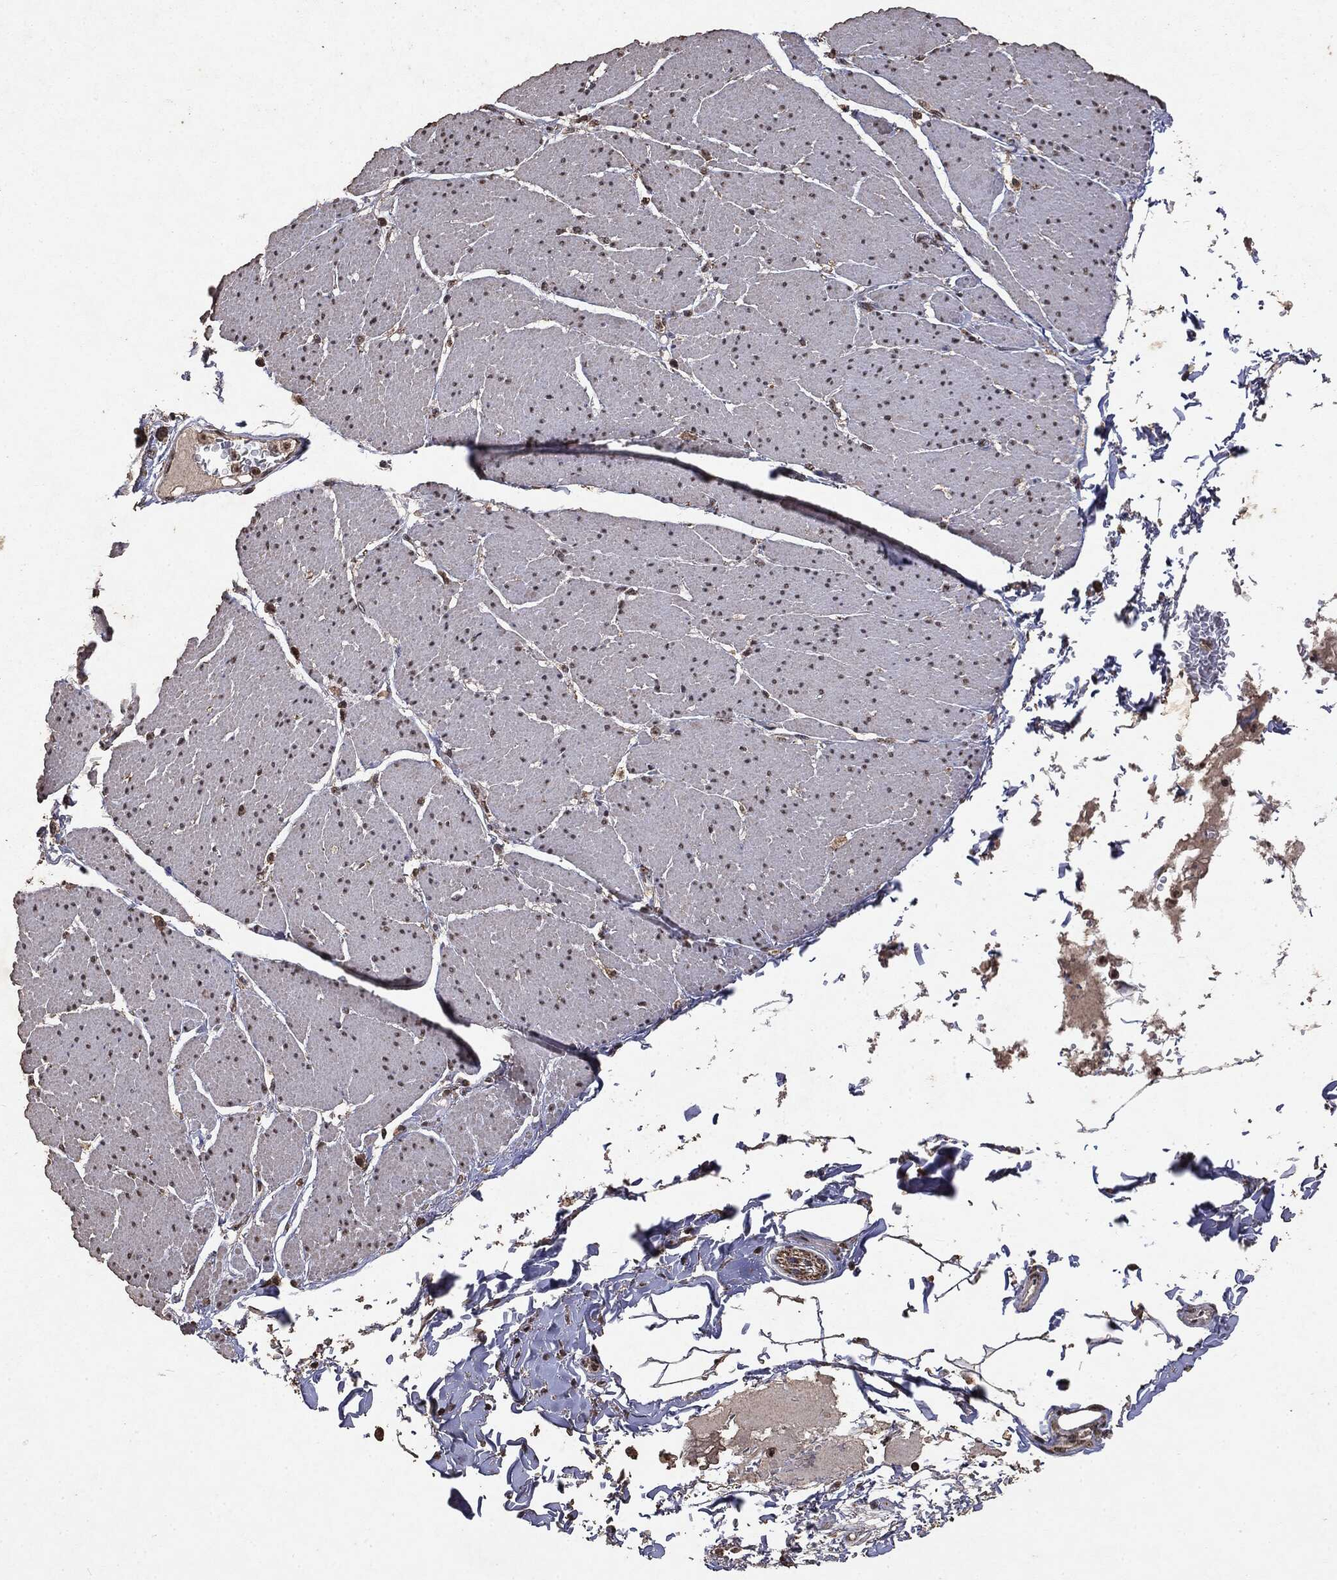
{"staining": {"intensity": "moderate", "quantity": ">75%", "location": "nuclear"}, "tissue": "smooth muscle", "cell_type": "Smooth muscle cells", "image_type": "normal", "snomed": [{"axis": "morphology", "description": "Normal tissue, NOS"}, {"axis": "topography", "description": "Smooth muscle"}, {"axis": "topography", "description": "Anal"}], "caption": "Human smooth muscle stained for a protein (brown) reveals moderate nuclear positive positivity in about >75% of smooth muscle cells.", "gene": "RAD18", "patient": {"sex": "male", "age": 83}}